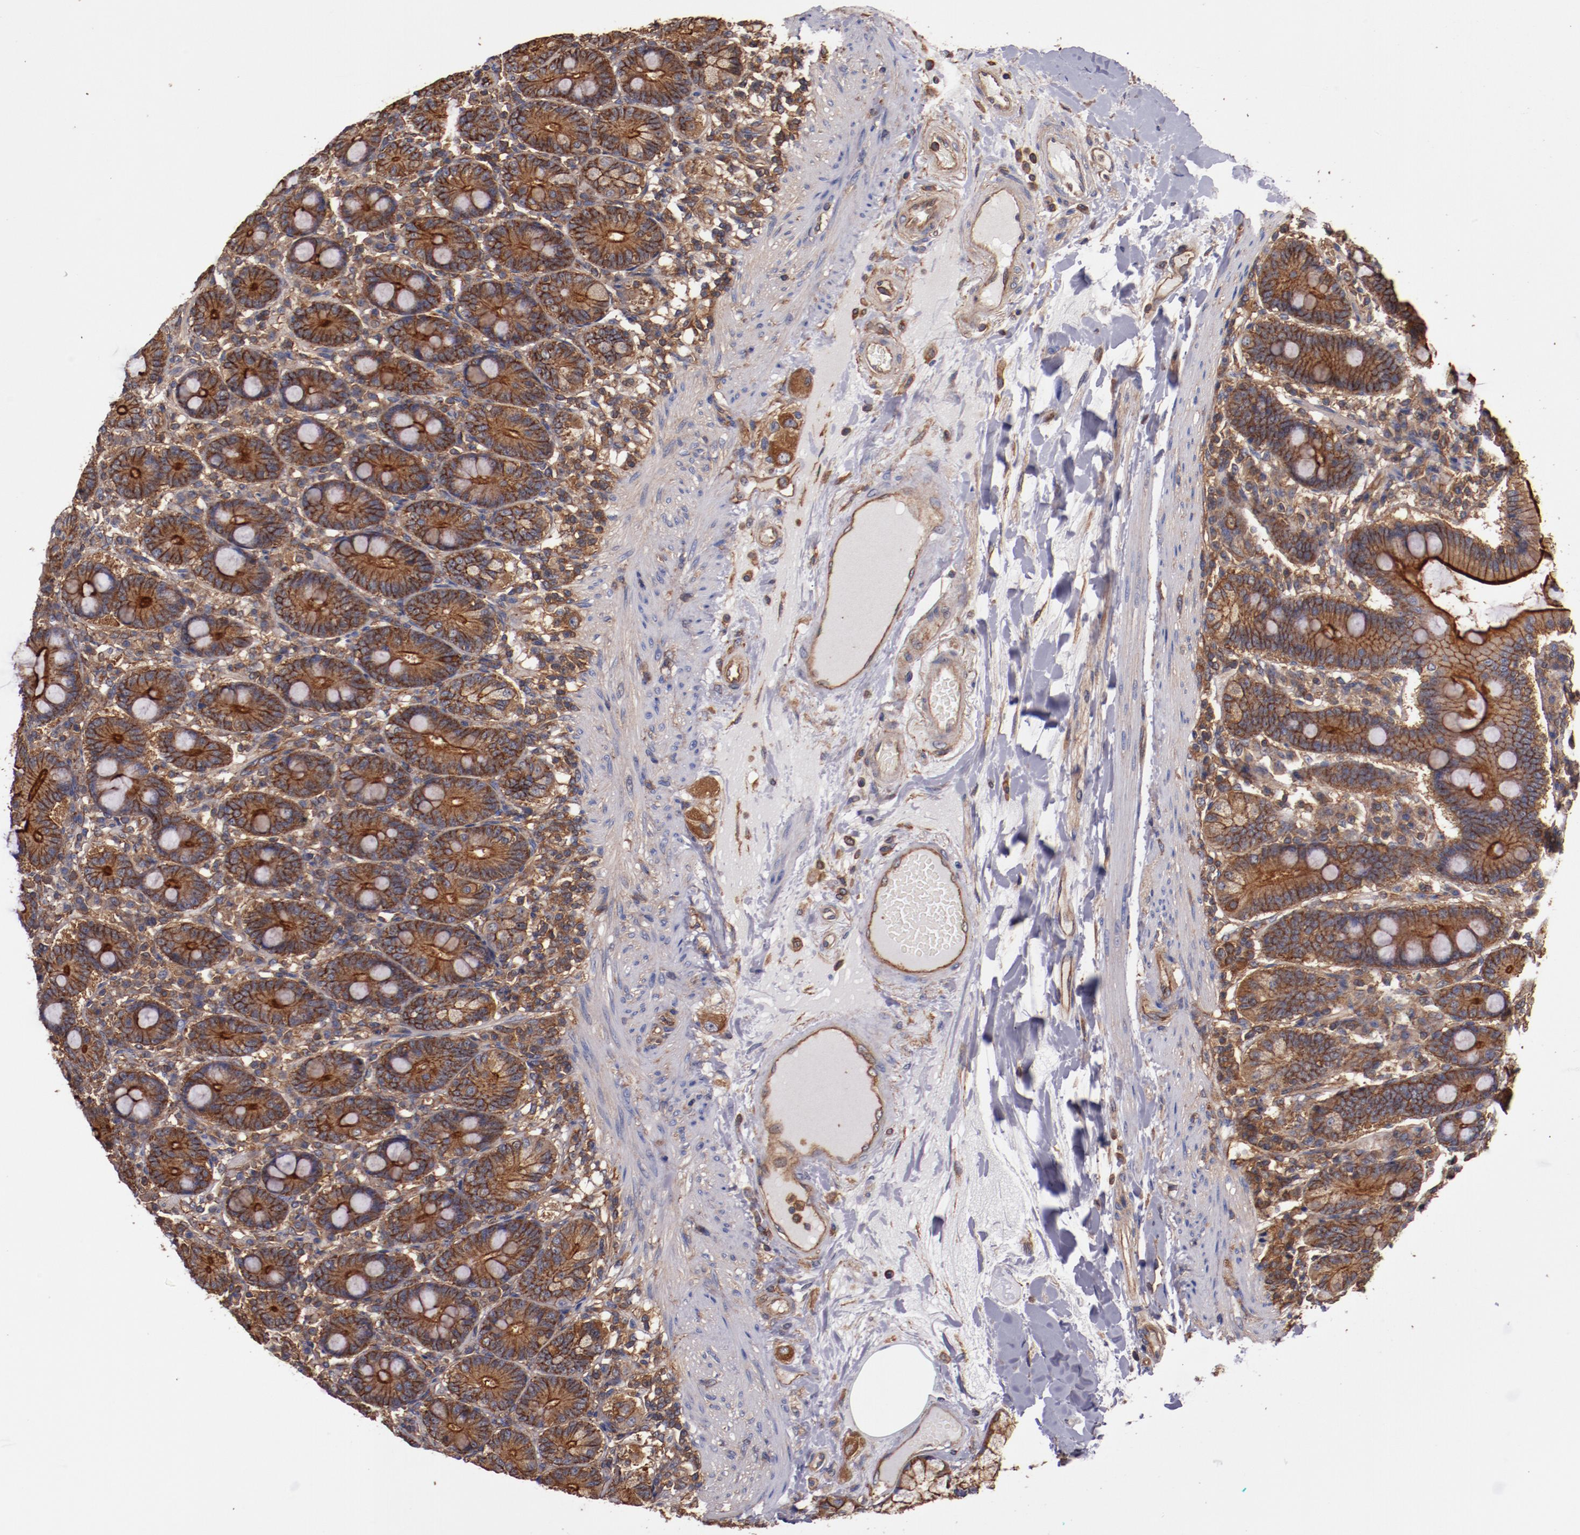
{"staining": {"intensity": "strong", "quantity": ">75%", "location": "cytoplasmic/membranous"}, "tissue": "duodenum", "cell_type": "Glandular cells", "image_type": "normal", "snomed": [{"axis": "morphology", "description": "Normal tissue, NOS"}, {"axis": "topography", "description": "Duodenum"}], "caption": "Immunohistochemical staining of normal human duodenum demonstrates strong cytoplasmic/membranous protein positivity in approximately >75% of glandular cells.", "gene": "TMOD3", "patient": {"sex": "female", "age": 64}}